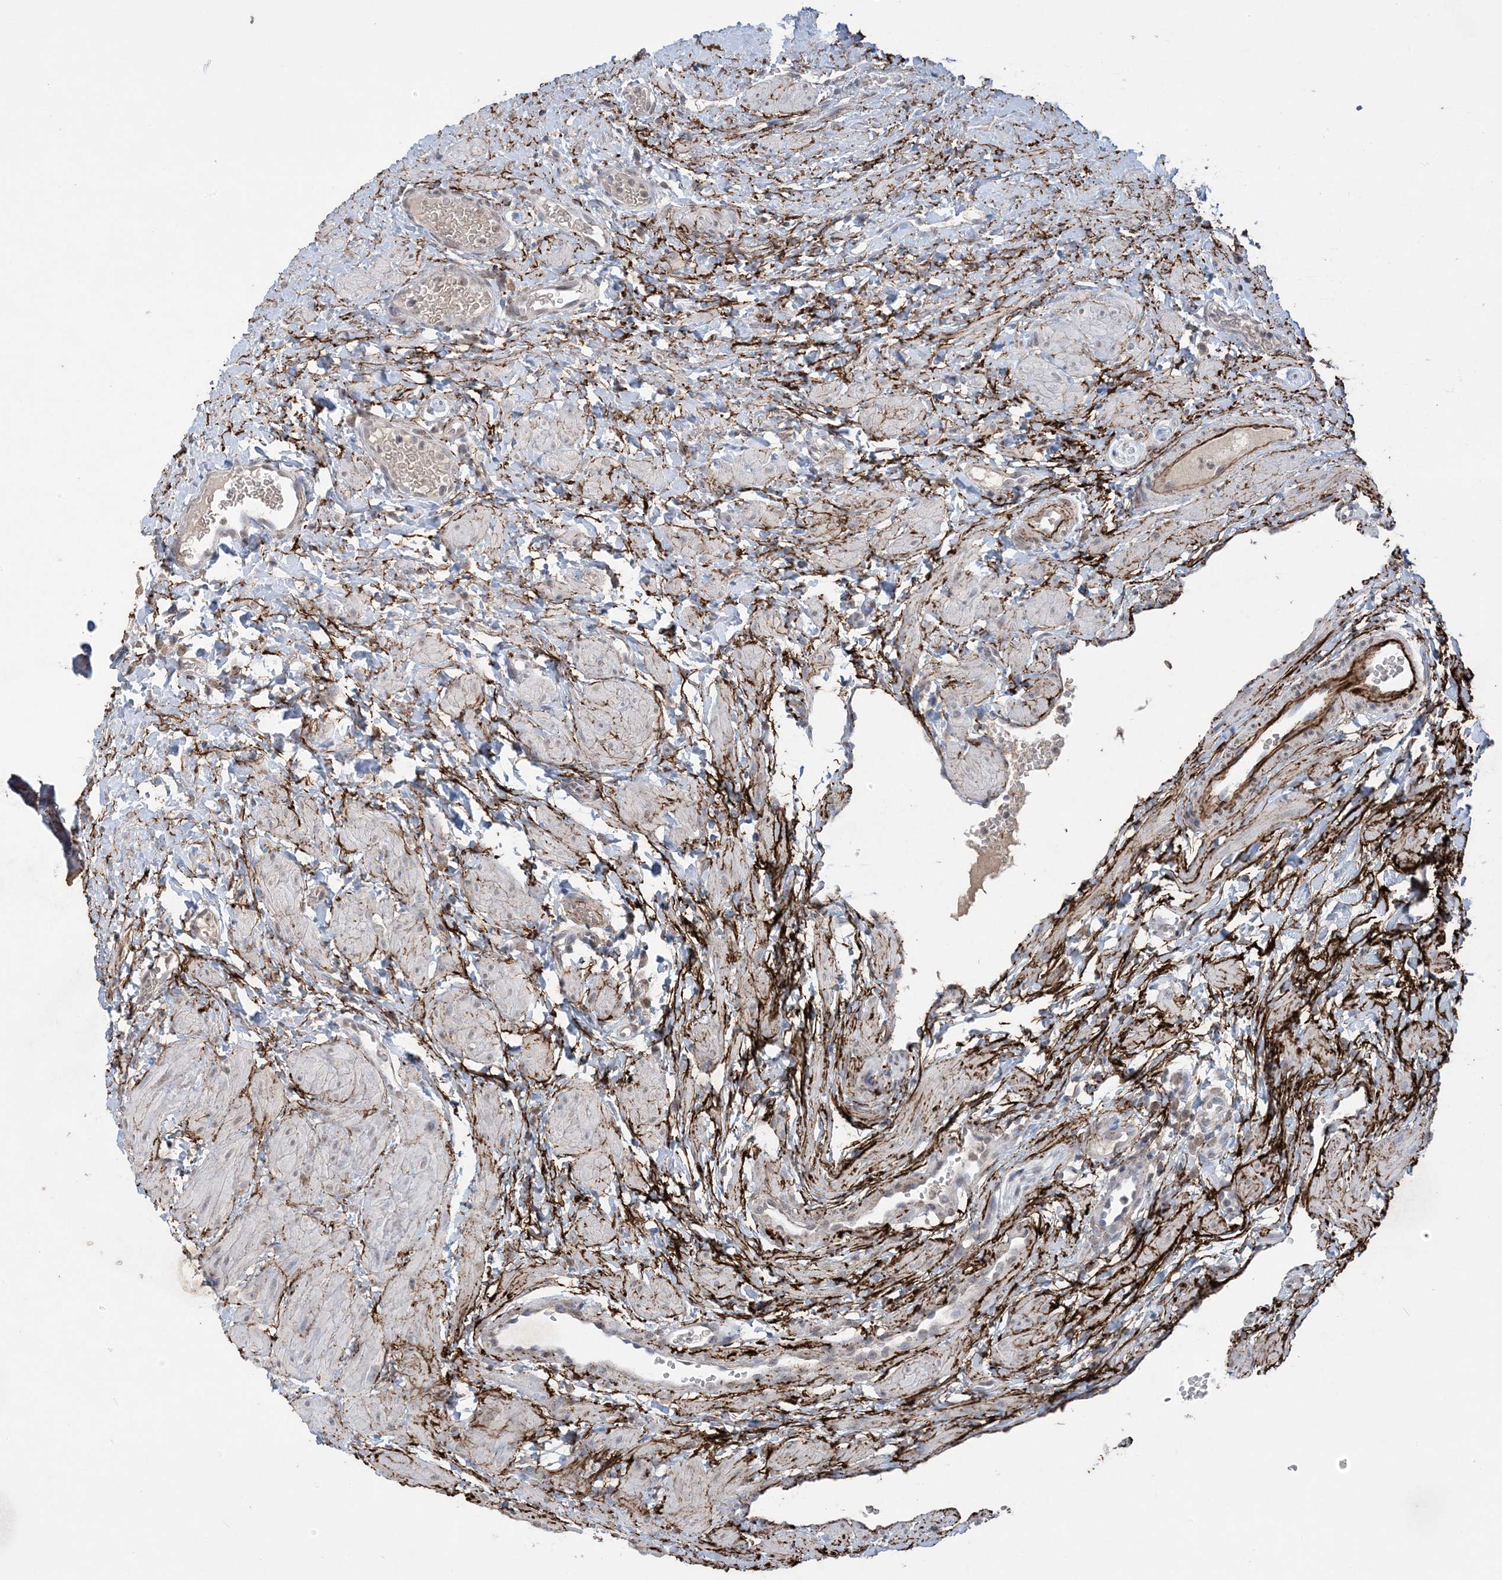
{"staining": {"intensity": "negative", "quantity": "none", "location": "none"}, "tissue": "ovary", "cell_type": "Follicle cells", "image_type": "normal", "snomed": [{"axis": "morphology", "description": "Normal tissue, NOS"}, {"axis": "morphology", "description": "Cyst, NOS"}, {"axis": "topography", "description": "Ovary"}], "caption": "IHC image of unremarkable human ovary stained for a protein (brown), which demonstrates no positivity in follicle cells. (DAB immunohistochemistry, high magnification).", "gene": "XRN1", "patient": {"sex": "female", "age": 33}}